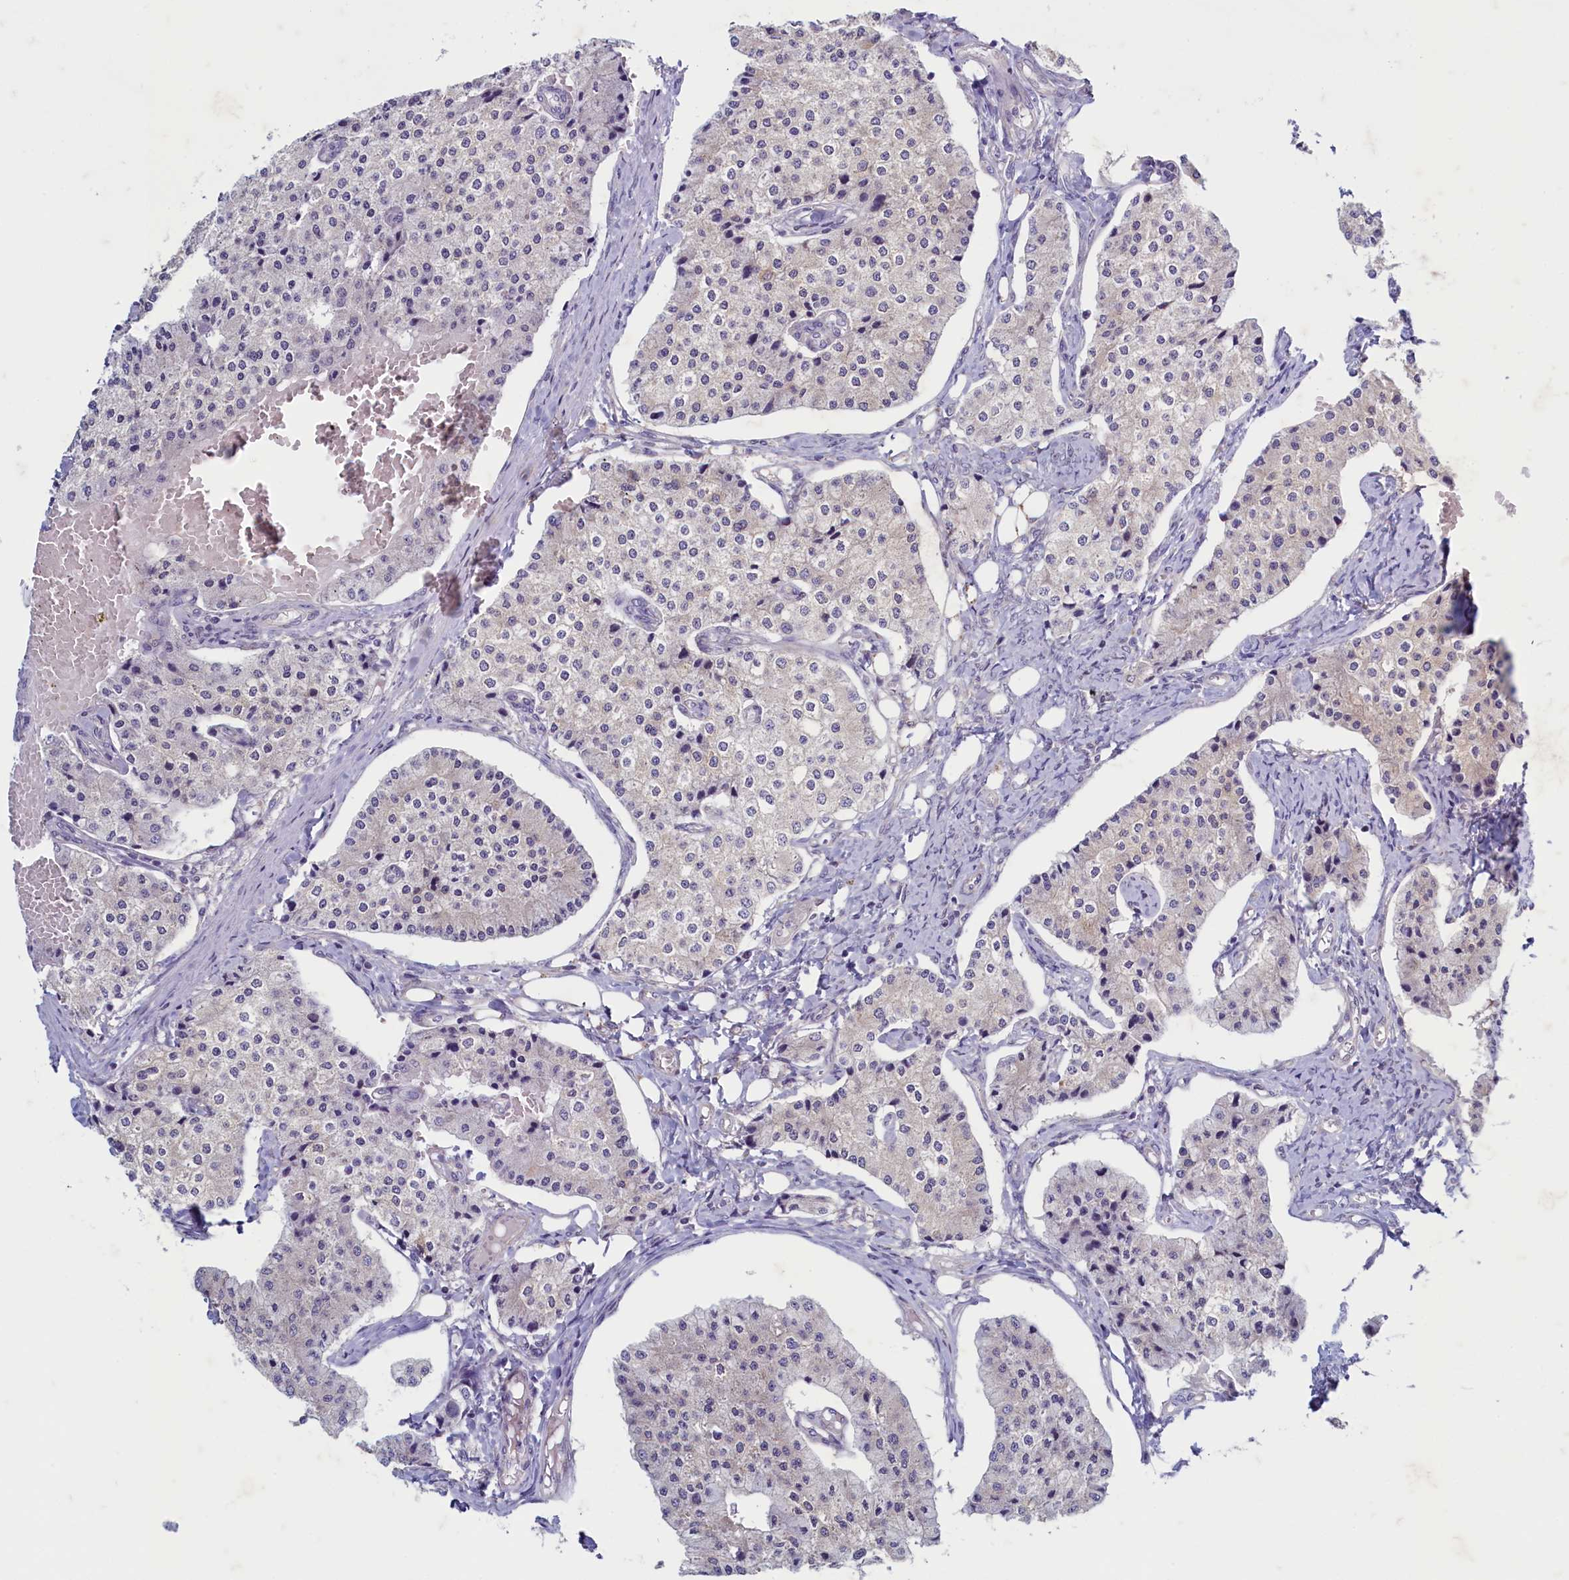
{"staining": {"intensity": "negative", "quantity": "none", "location": "none"}, "tissue": "carcinoid", "cell_type": "Tumor cells", "image_type": "cancer", "snomed": [{"axis": "morphology", "description": "Carcinoid, malignant, NOS"}, {"axis": "topography", "description": "Colon"}], "caption": "Immunohistochemistry (IHC) histopathology image of neoplastic tissue: malignant carcinoid stained with DAB demonstrates no significant protein expression in tumor cells. The staining is performed using DAB brown chromogen with nuclei counter-stained in using hematoxylin.", "gene": "MAP1LC3A", "patient": {"sex": "female", "age": 52}}